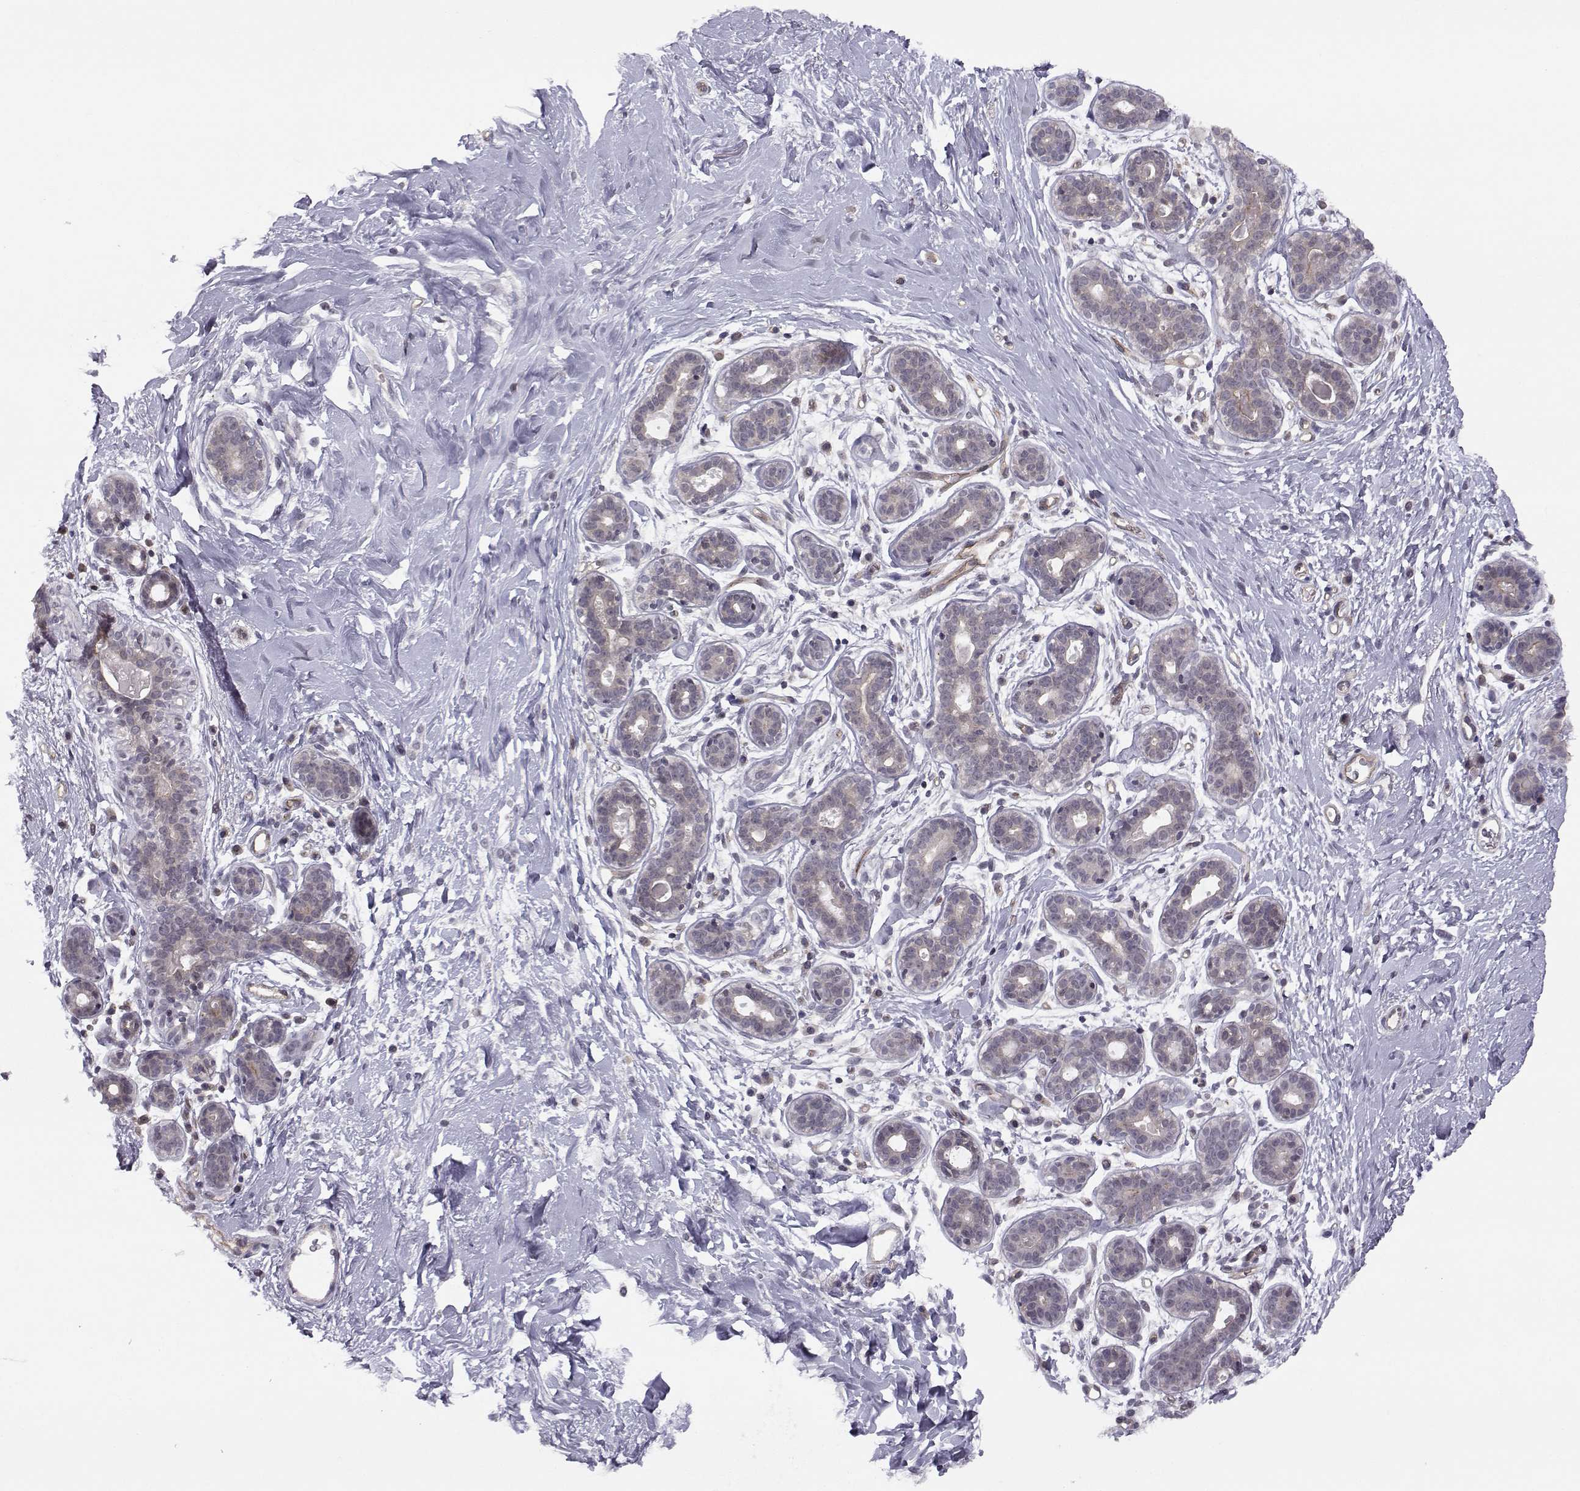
{"staining": {"intensity": "negative", "quantity": "none", "location": "none"}, "tissue": "breast", "cell_type": "Adipocytes", "image_type": "normal", "snomed": [{"axis": "morphology", "description": "Normal tissue, NOS"}, {"axis": "topography", "description": "Breast"}], "caption": "A photomicrograph of breast stained for a protein reveals no brown staining in adipocytes.", "gene": "KIF13B", "patient": {"sex": "female", "age": 43}}